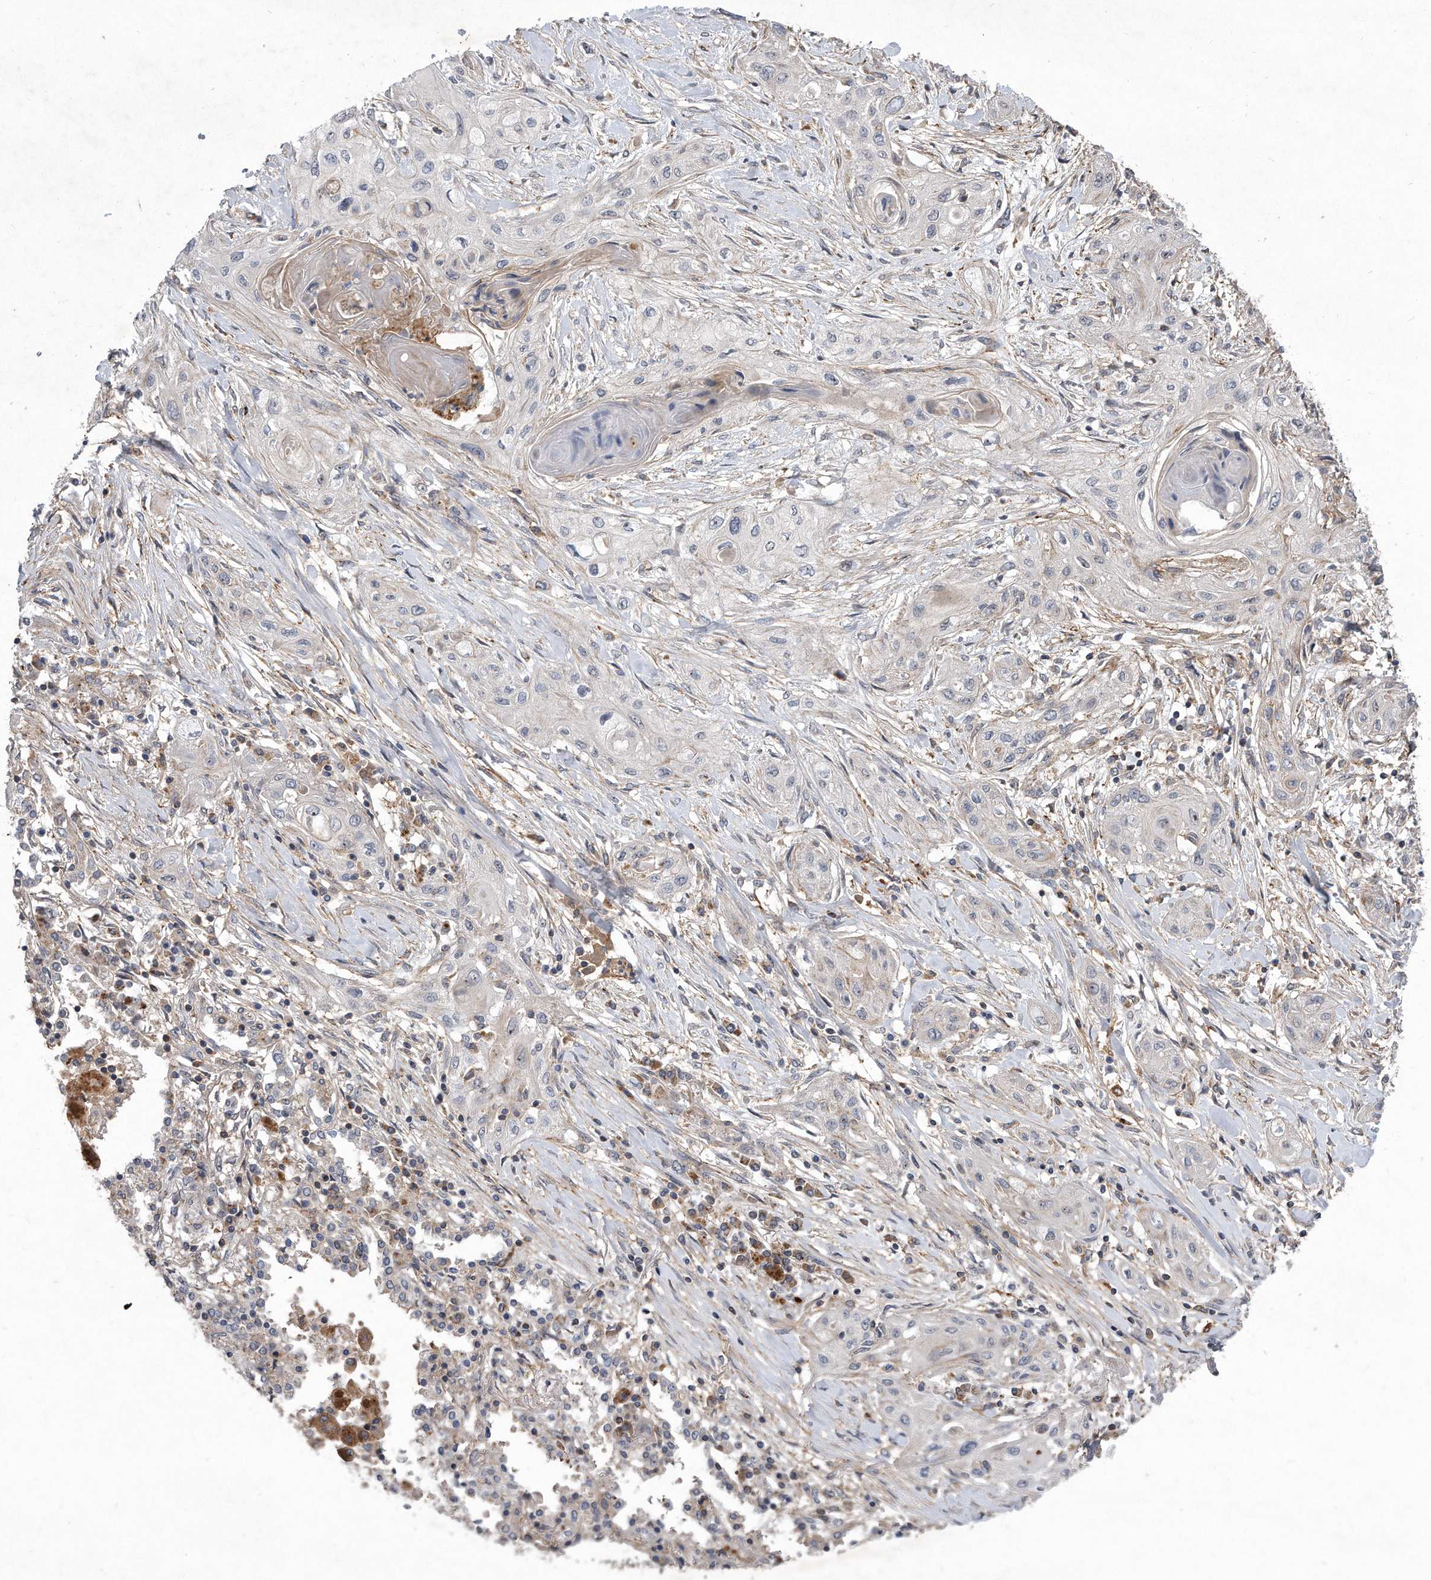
{"staining": {"intensity": "negative", "quantity": "none", "location": "none"}, "tissue": "lung cancer", "cell_type": "Tumor cells", "image_type": "cancer", "snomed": [{"axis": "morphology", "description": "Squamous cell carcinoma, NOS"}, {"axis": "topography", "description": "Lung"}], "caption": "Immunohistochemistry (IHC) photomicrograph of neoplastic tissue: lung cancer stained with DAB (3,3'-diaminobenzidine) demonstrates no significant protein expression in tumor cells.", "gene": "PGBD2", "patient": {"sex": "female", "age": 47}}